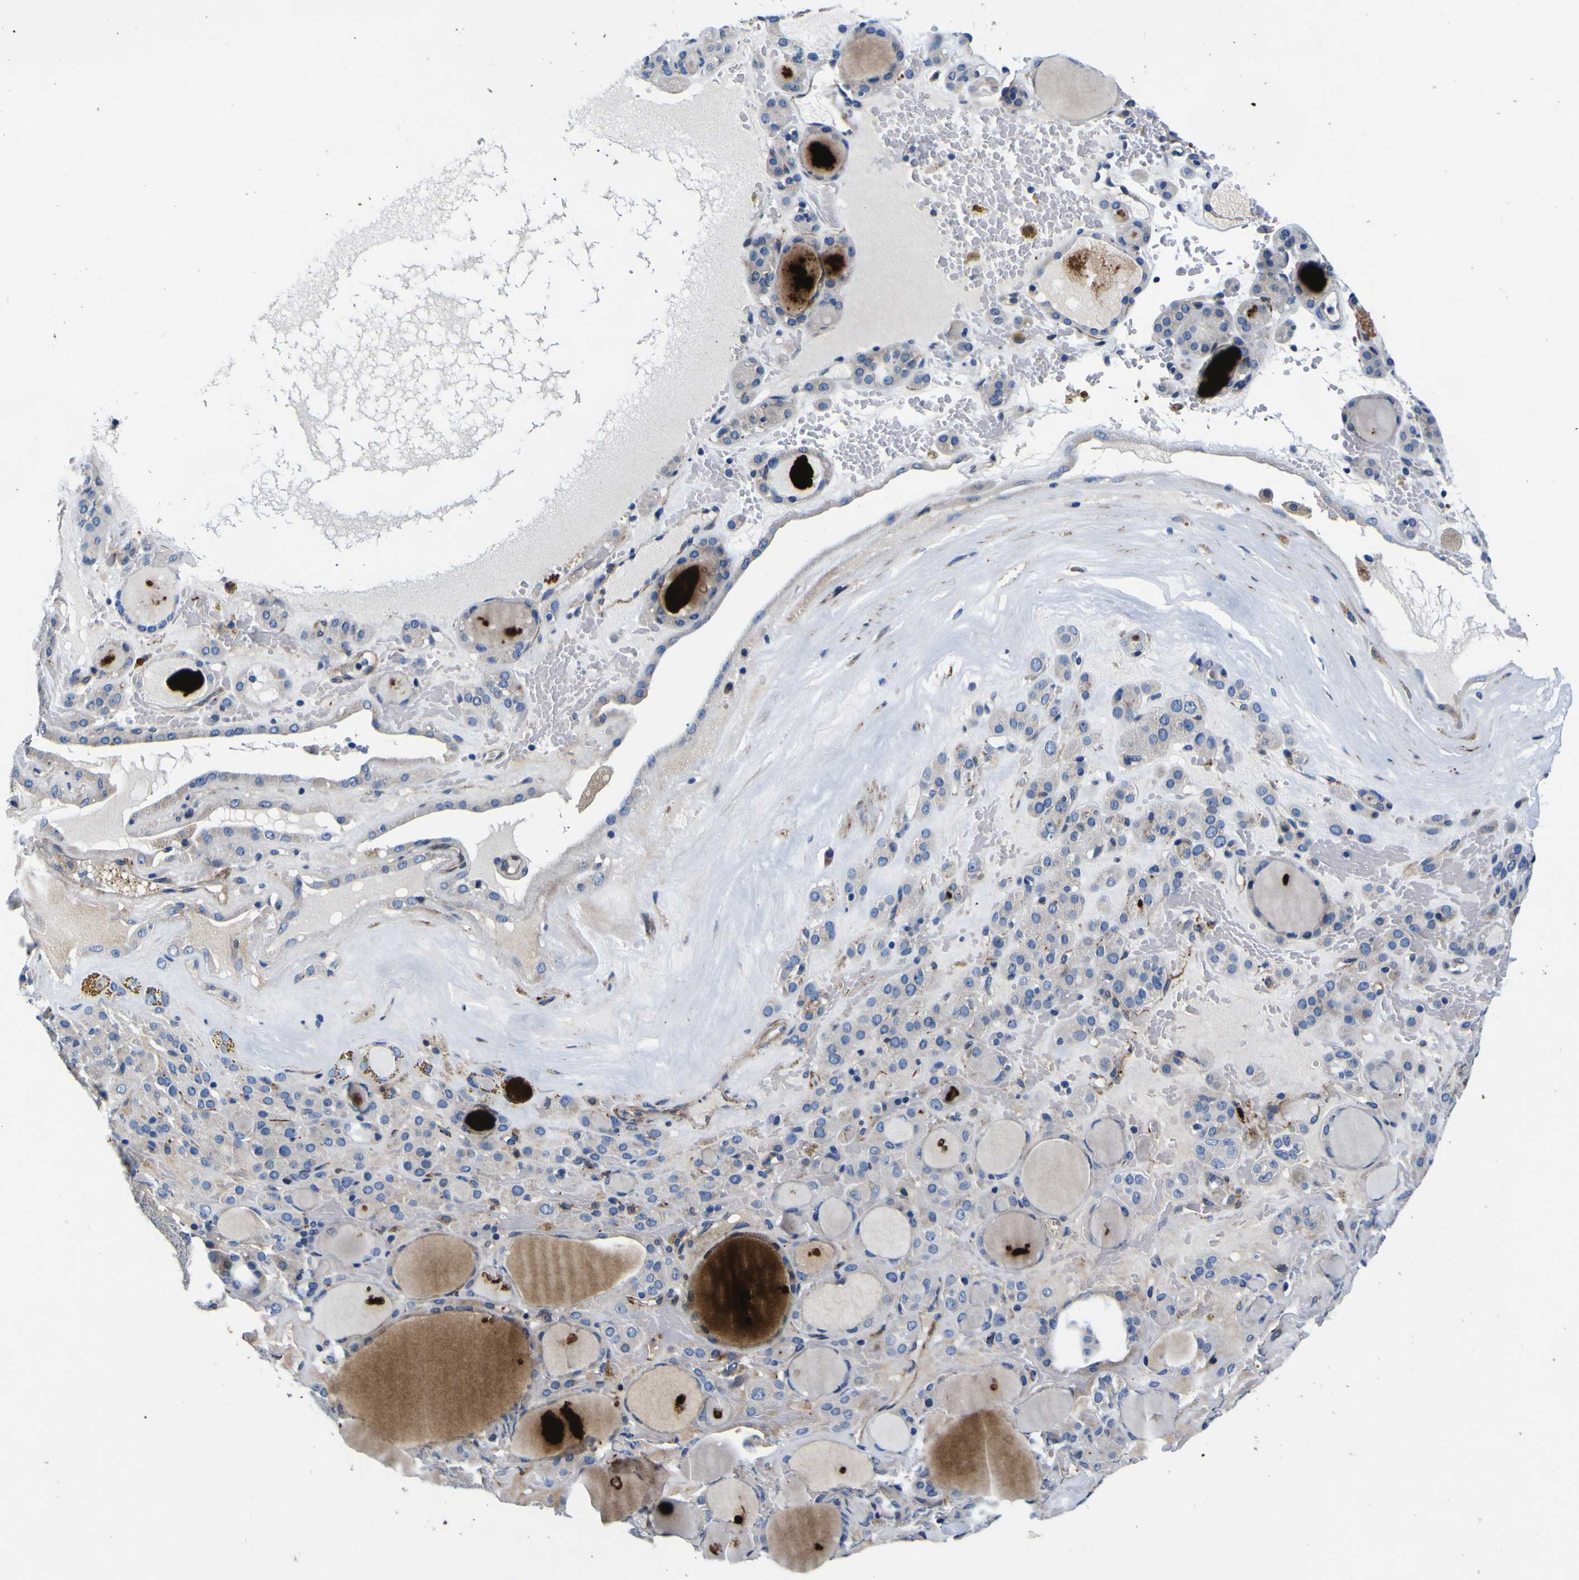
{"staining": {"intensity": "moderate", "quantity": ">75%", "location": "cytoplasmic/membranous"}, "tissue": "thyroid gland", "cell_type": "Glandular cells", "image_type": "normal", "snomed": [{"axis": "morphology", "description": "Normal tissue, NOS"}, {"axis": "morphology", "description": "Carcinoma, NOS"}, {"axis": "topography", "description": "Thyroid gland"}], "caption": "IHC of unremarkable thyroid gland demonstrates medium levels of moderate cytoplasmic/membranous staining in about >75% of glandular cells.", "gene": "AGAP3", "patient": {"sex": "female", "age": 86}}